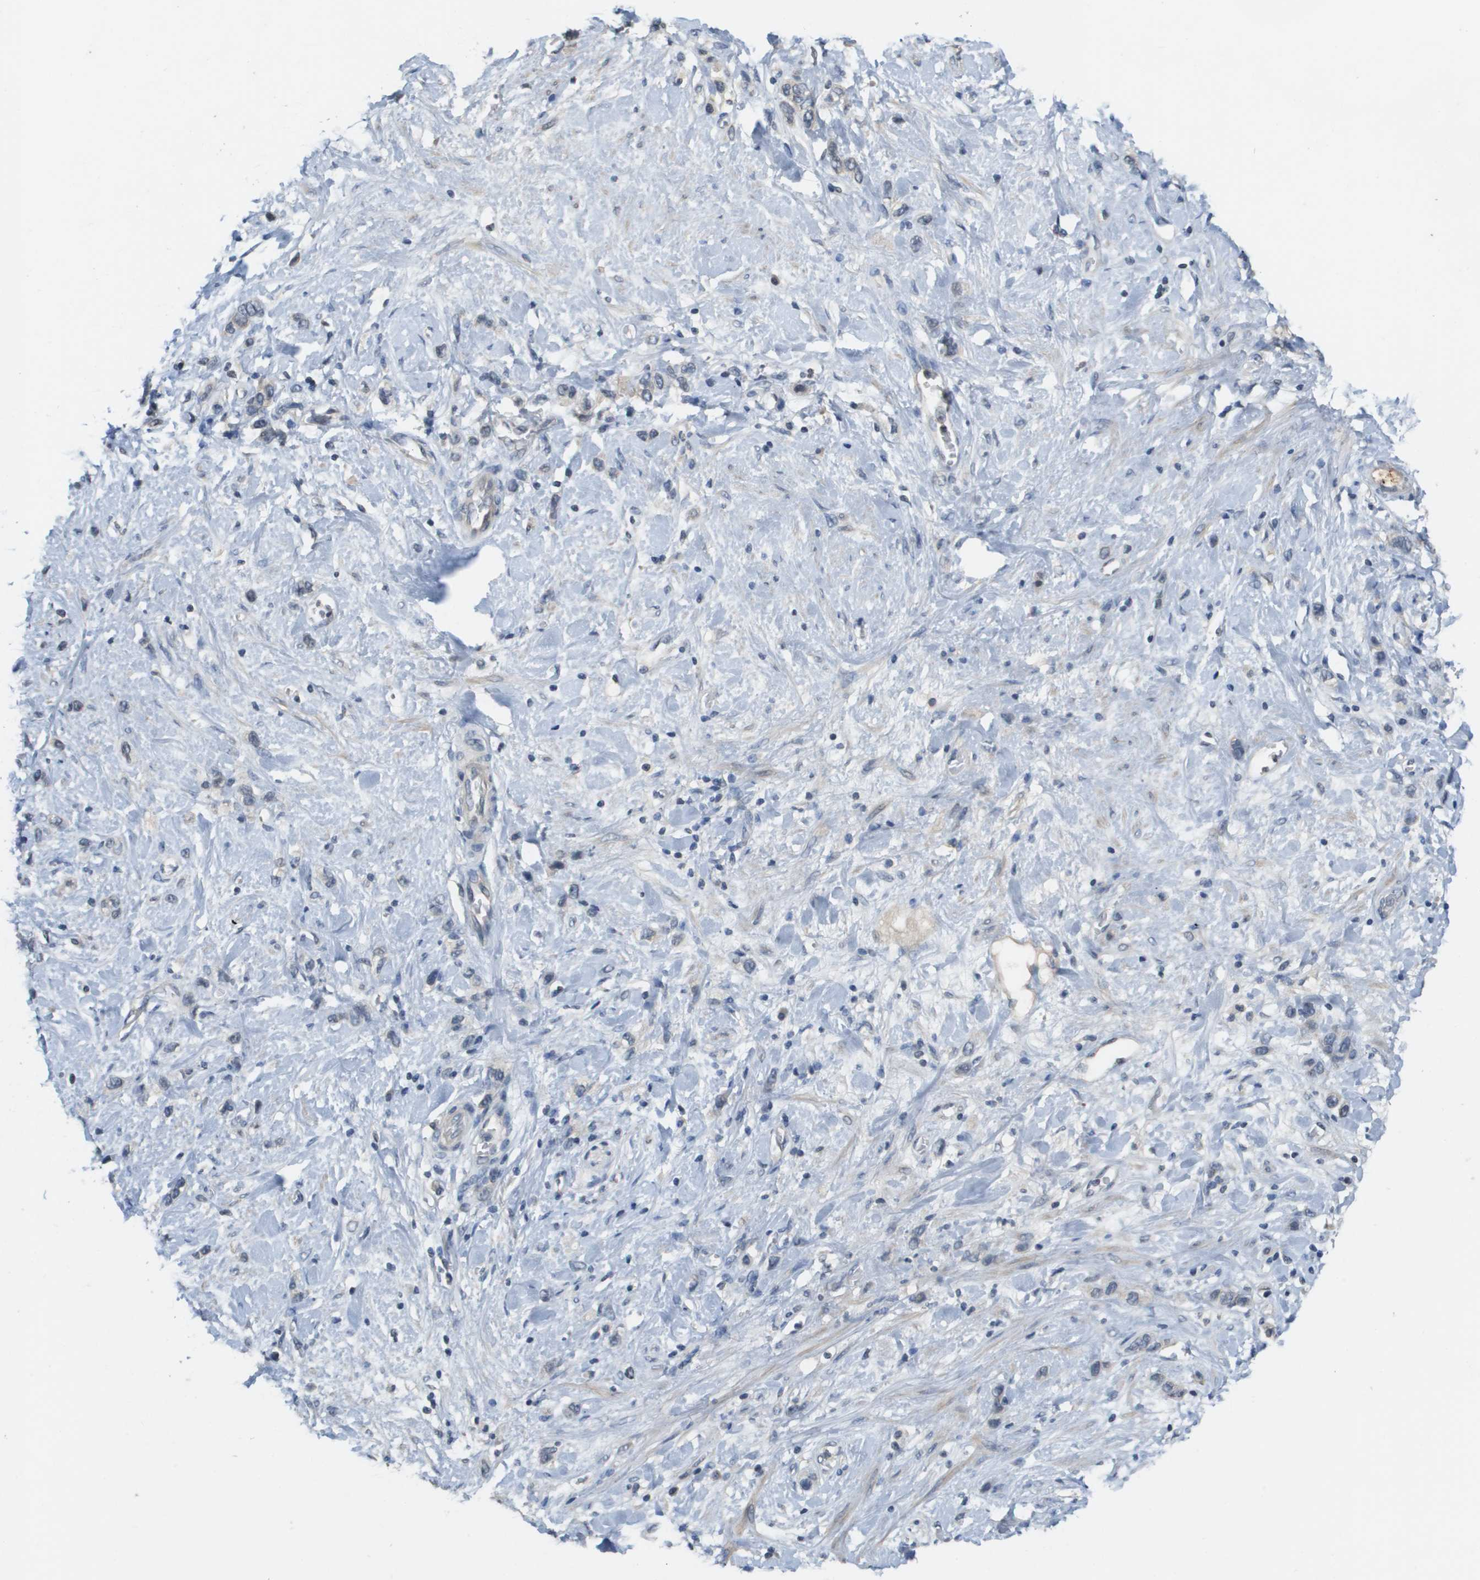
{"staining": {"intensity": "negative", "quantity": "none", "location": "none"}, "tissue": "stomach cancer", "cell_type": "Tumor cells", "image_type": "cancer", "snomed": [{"axis": "morphology", "description": "Adenocarcinoma, NOS"}, {"axis": "morphology", "description": "Adenocarcinoma, High grade"}, {"axis": "topography", "description": "Stomach, upper"}, {"axis": "topography", "description": "Stomach, lower"}], "caption": "Tumor cells are negative for brown protein staining in stomach cancer. (Stains: DAB (3,3'-diaminobenzidine) IHC with hematoxylin counter stain, Microscopy: brightfield microscopy at high magnification).", "gene": "CAPN11", "patient": {"sex": "female", "age": 65}}